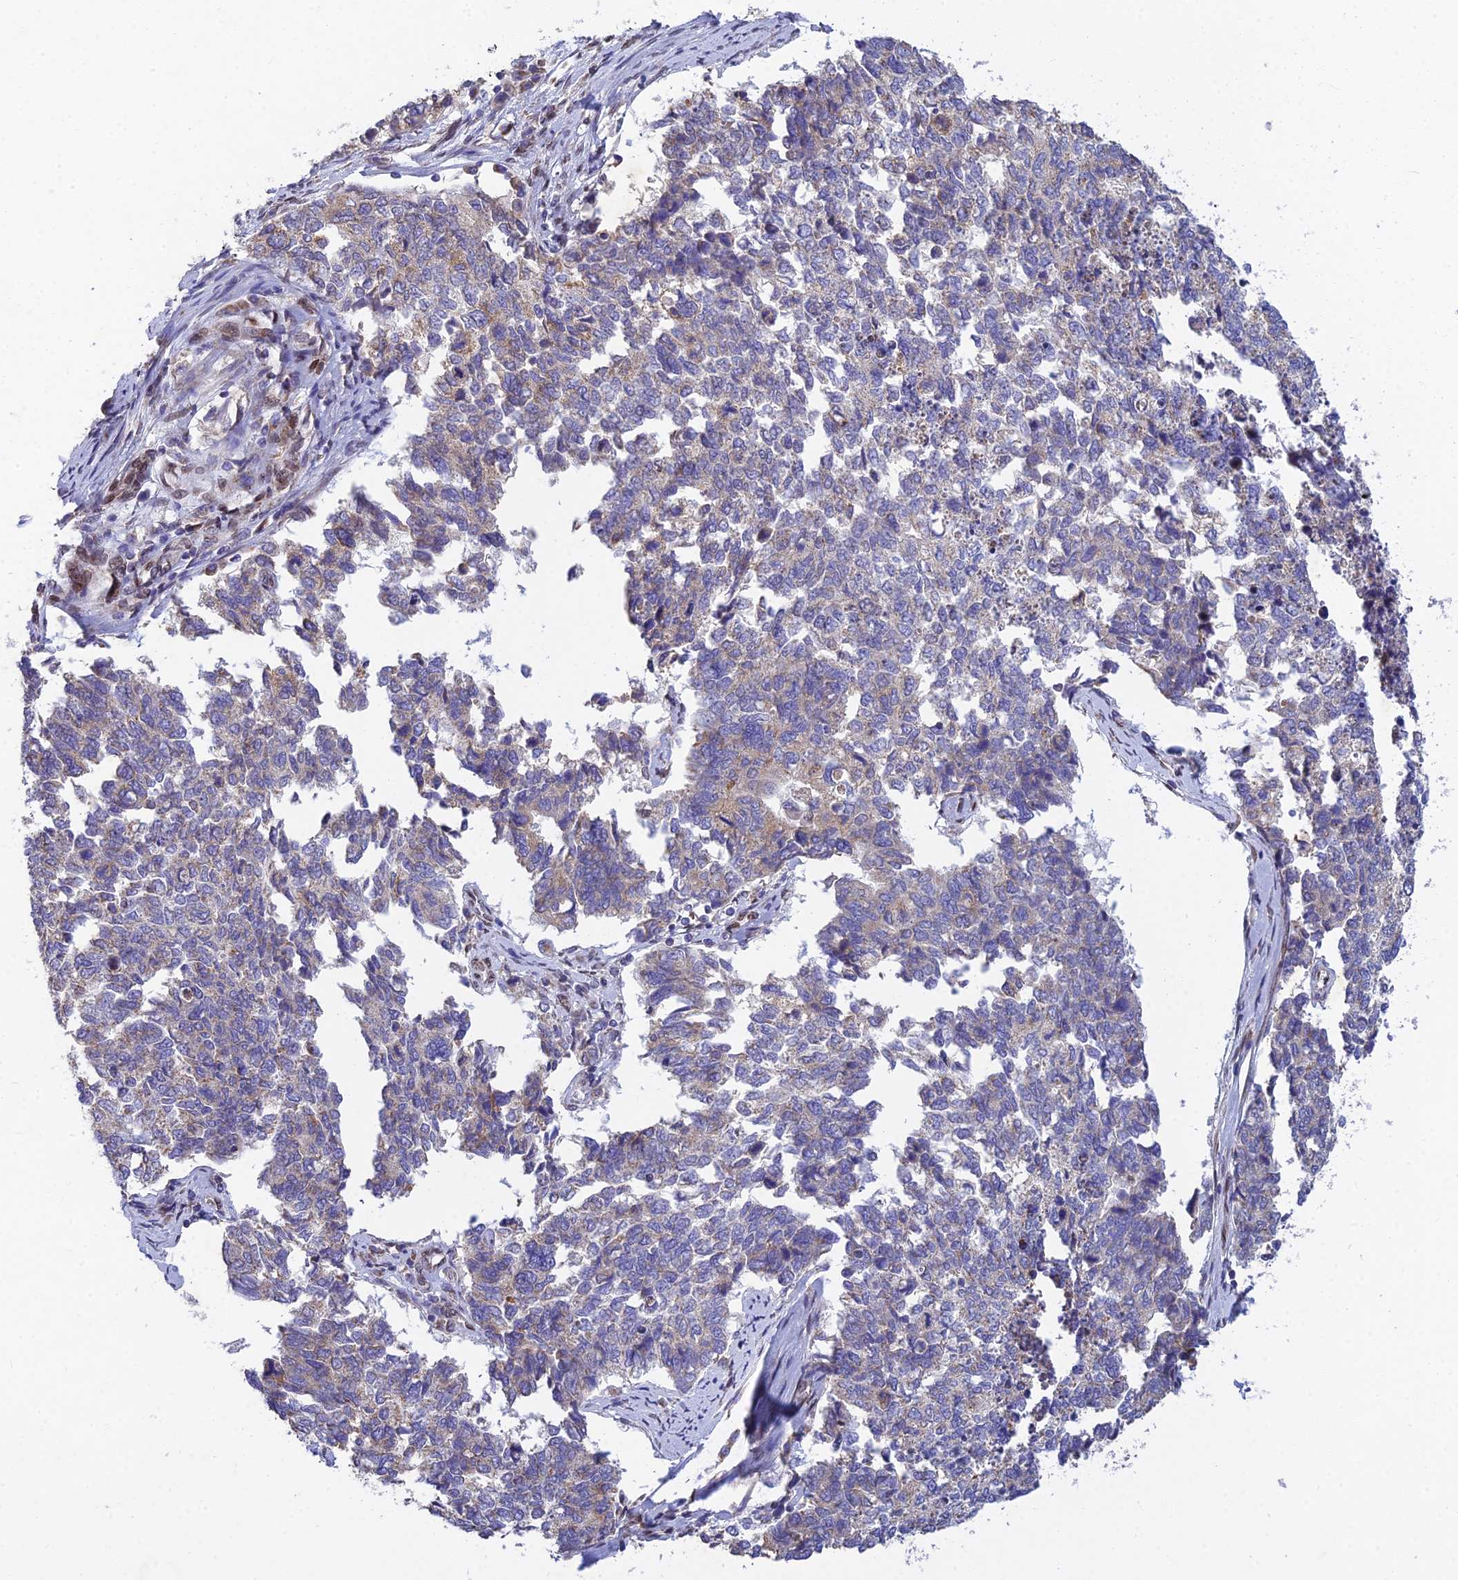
{"staining": {"intensity": "weak", "quantity": "<25%", "location": "cytoplasmic/membranous"}, "tissue": "cervical cancer", "cell_type": "Tumor cells", "image_type": "cancer", "snomed": [{"axis": "morphology", "description": "Squamous cell carcinoma, NOS"}, {"axis": "topography", "description": "Cervix"}], "caption": "DAB (3,3'-diaminobenzidine) immunohistochemical staining of human cervical cancer exhibits no significant expression in tumor cells.", "gene": "MGAT2", "patient": {"sex": "female", "age": 63}}